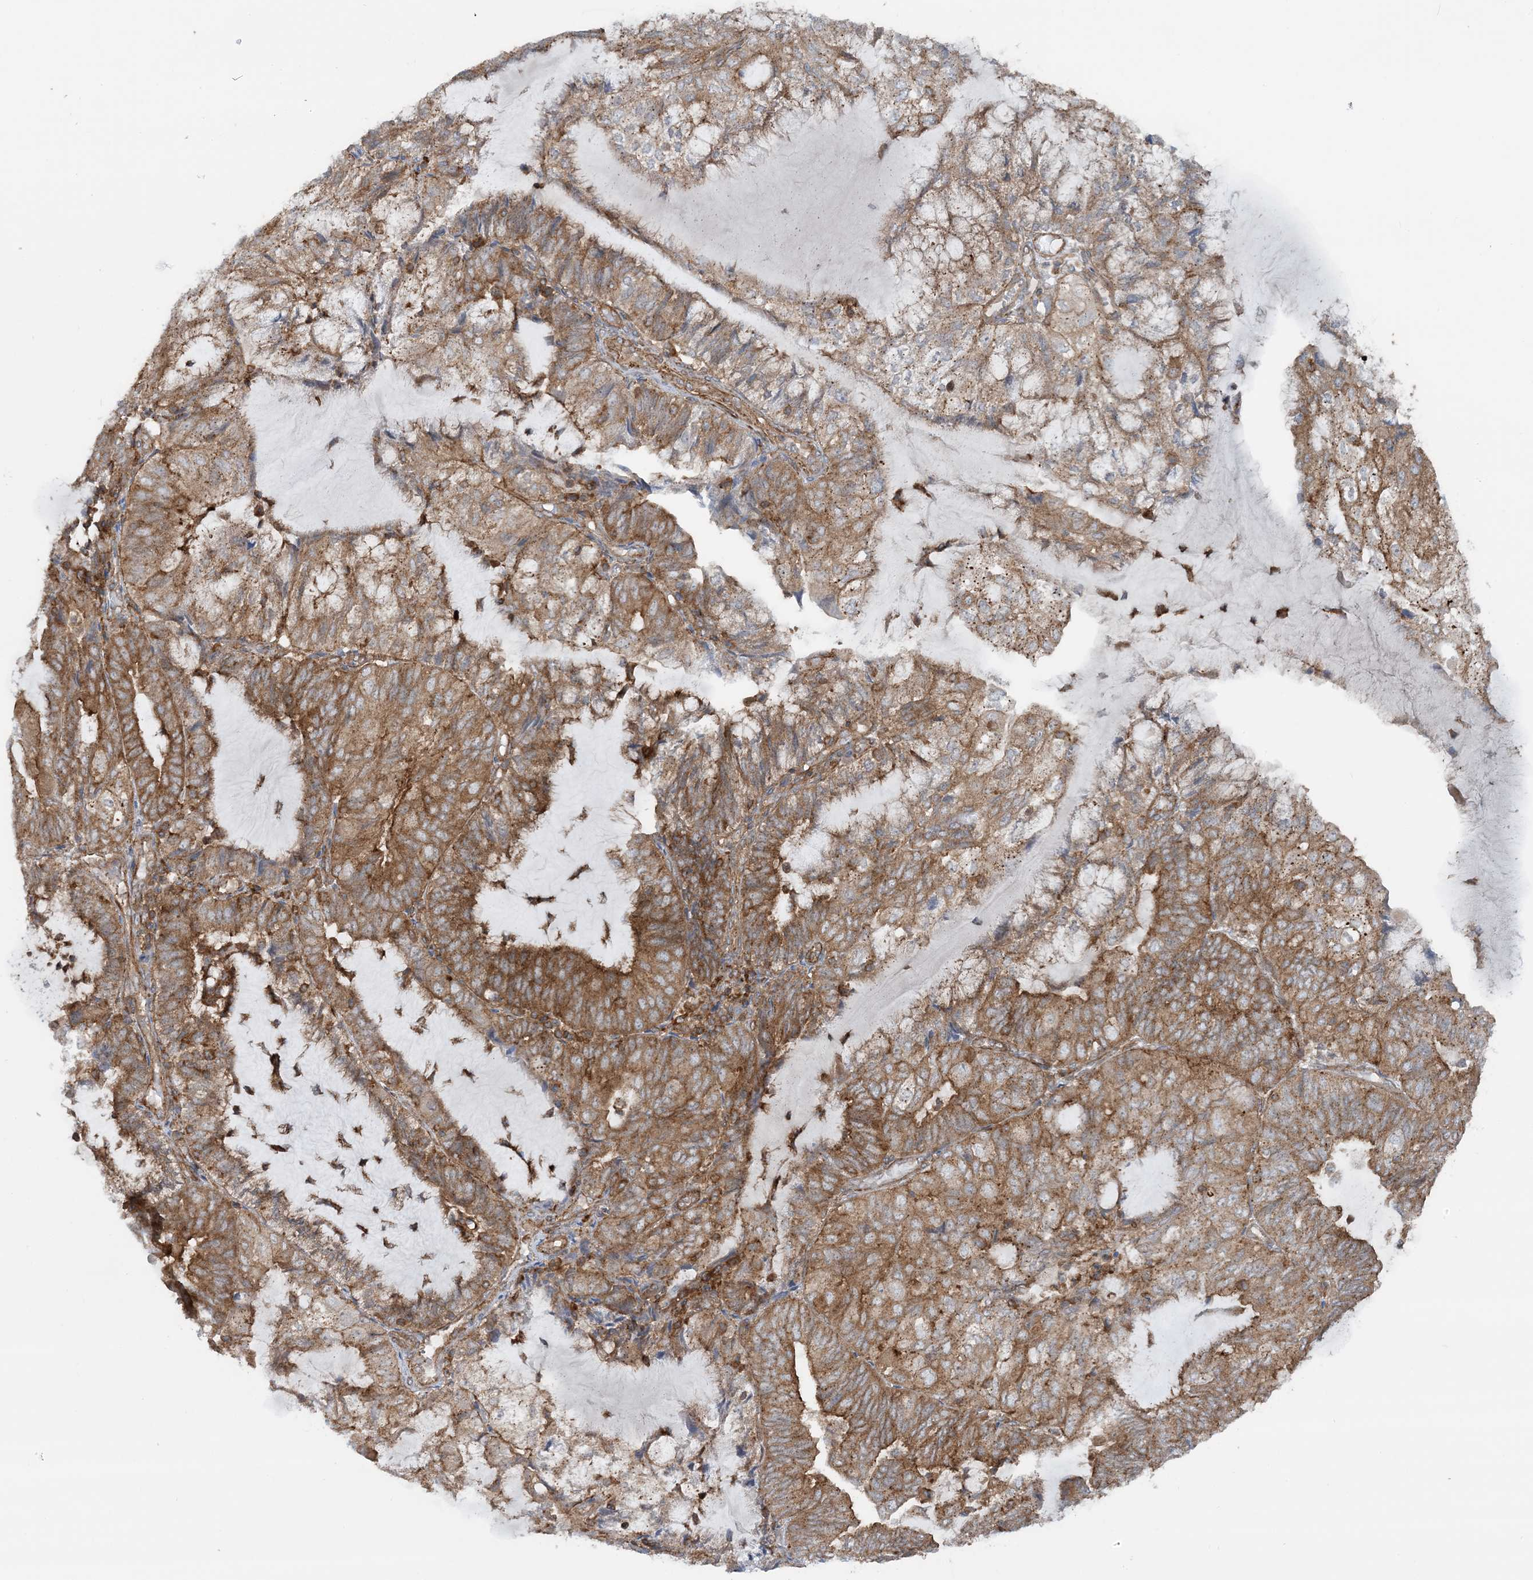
{"staining": {"intensity": "moderate", "quantity": ">75%", "location": "cytoplasmic/membranous"}, "tissue": "endometrial cancer", "cell_type": "Tumor cells", "image_type": "cancer", "snomed": [{"axis": "morphology", "description": "Adenocarcinoma, NOS"}, {"axis": "topography", "description": "Endometrium"}], "caption": "DAB immunohistochemical staining of human endometrial cancer (adenocarcinoma) reveals moderate cytoplasmic/membranous protein staining in approximately >75% of tumor cells.", "gene": "STAM2", "patient": {"sex": "female", "age": 81}}